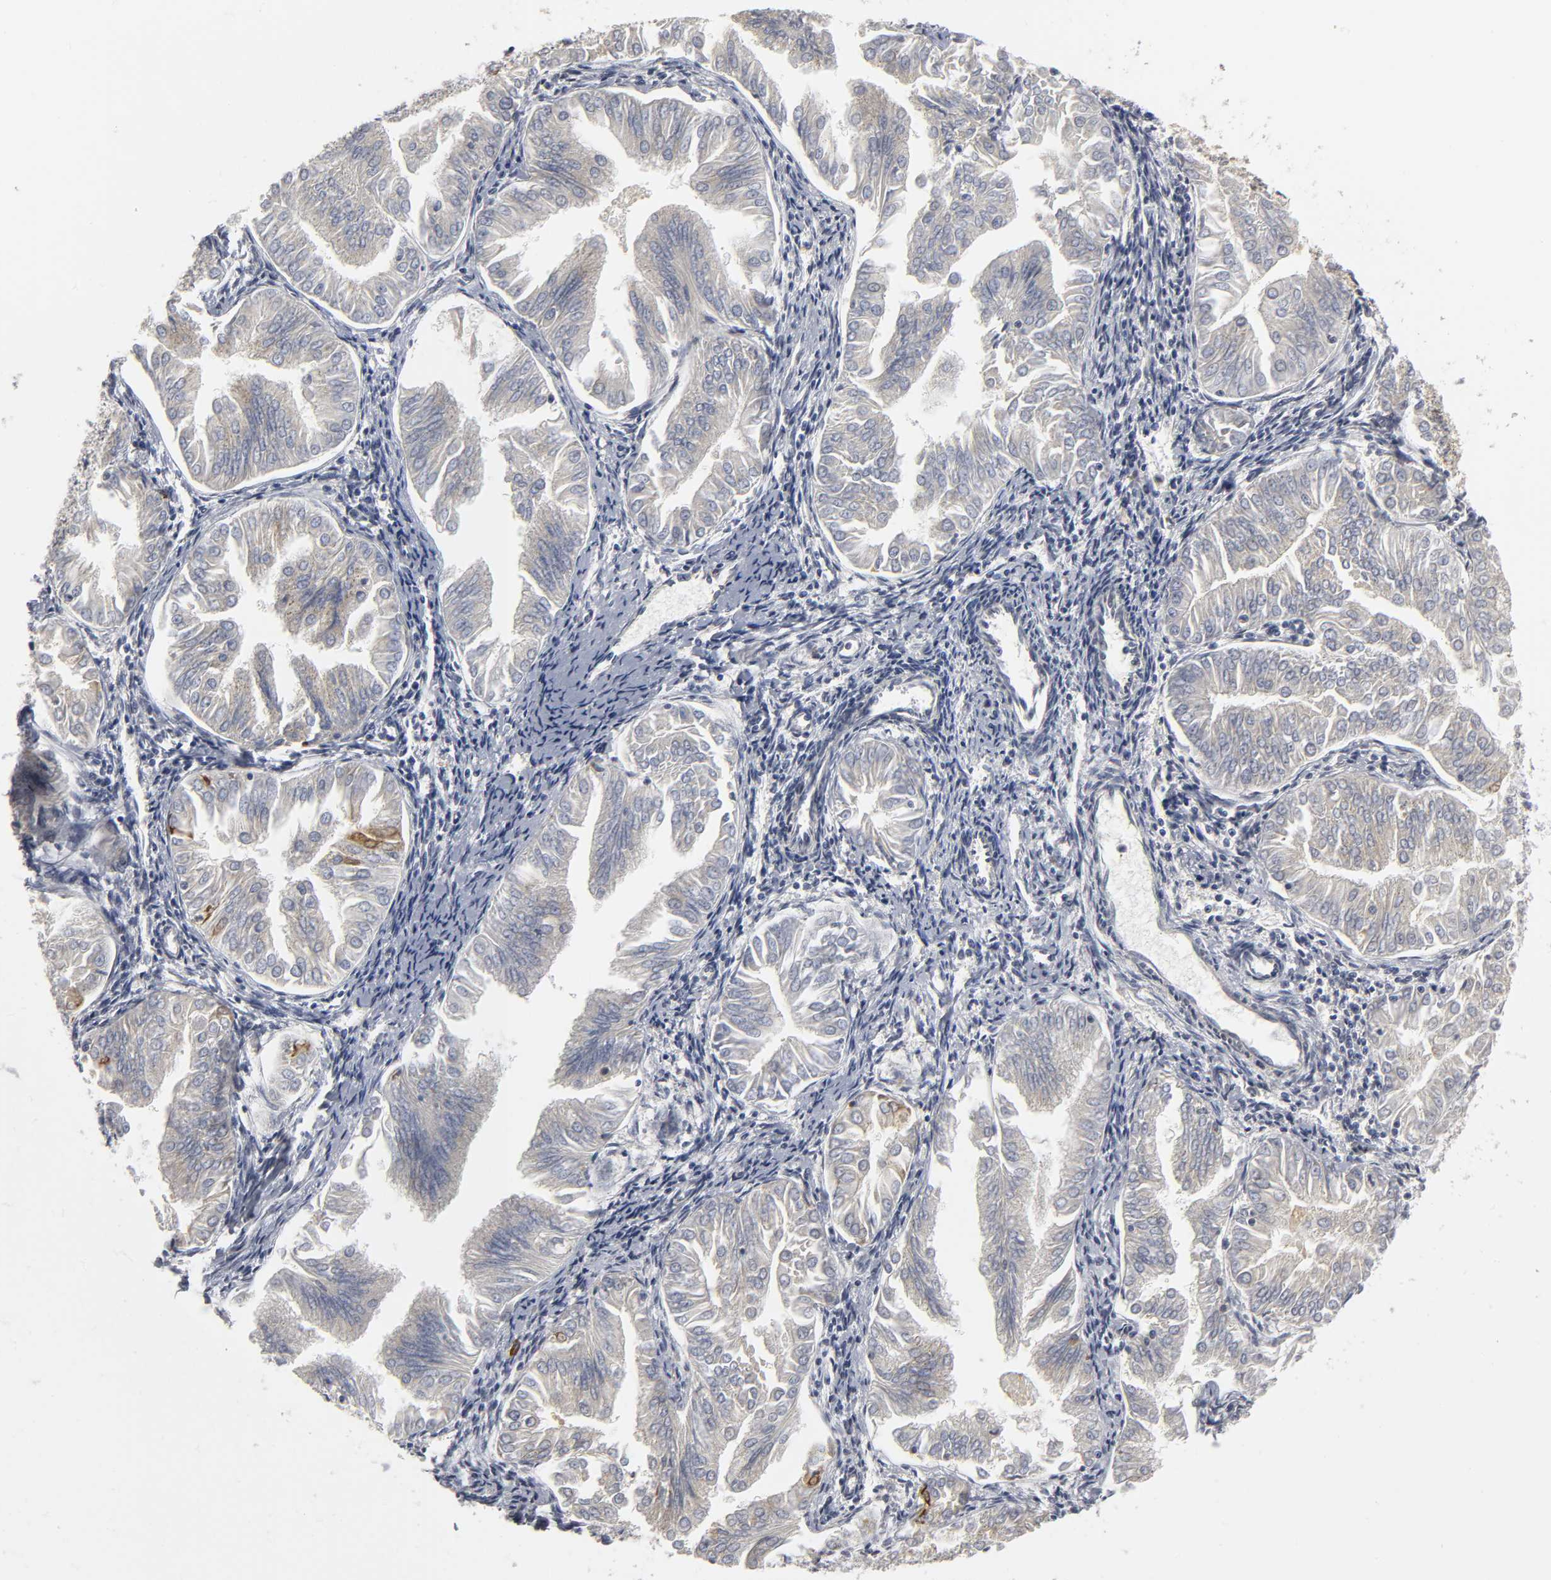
{"staining": {"intensity": "weak", "quantity": "25%-75%", "location": "cytoplasmic/membranous"}, "tissue": "endometrial cancer", "cell_type": "Tumor cells", "image_type": "cancer", "snomed": [{"axis": "morphology", "description": "Adenocarcinoma, NOS"}, {"axis": "topography", "description": "Endometrium"}], "caption": "A low amount of weak cytoplasmic/membranous staining is present in about 25%-75% of tumor cells in endometrial cancer (adenocarcinoma) tissue.", "gene": "ASB6", "patient": {"sex": "female", "age": 53}}